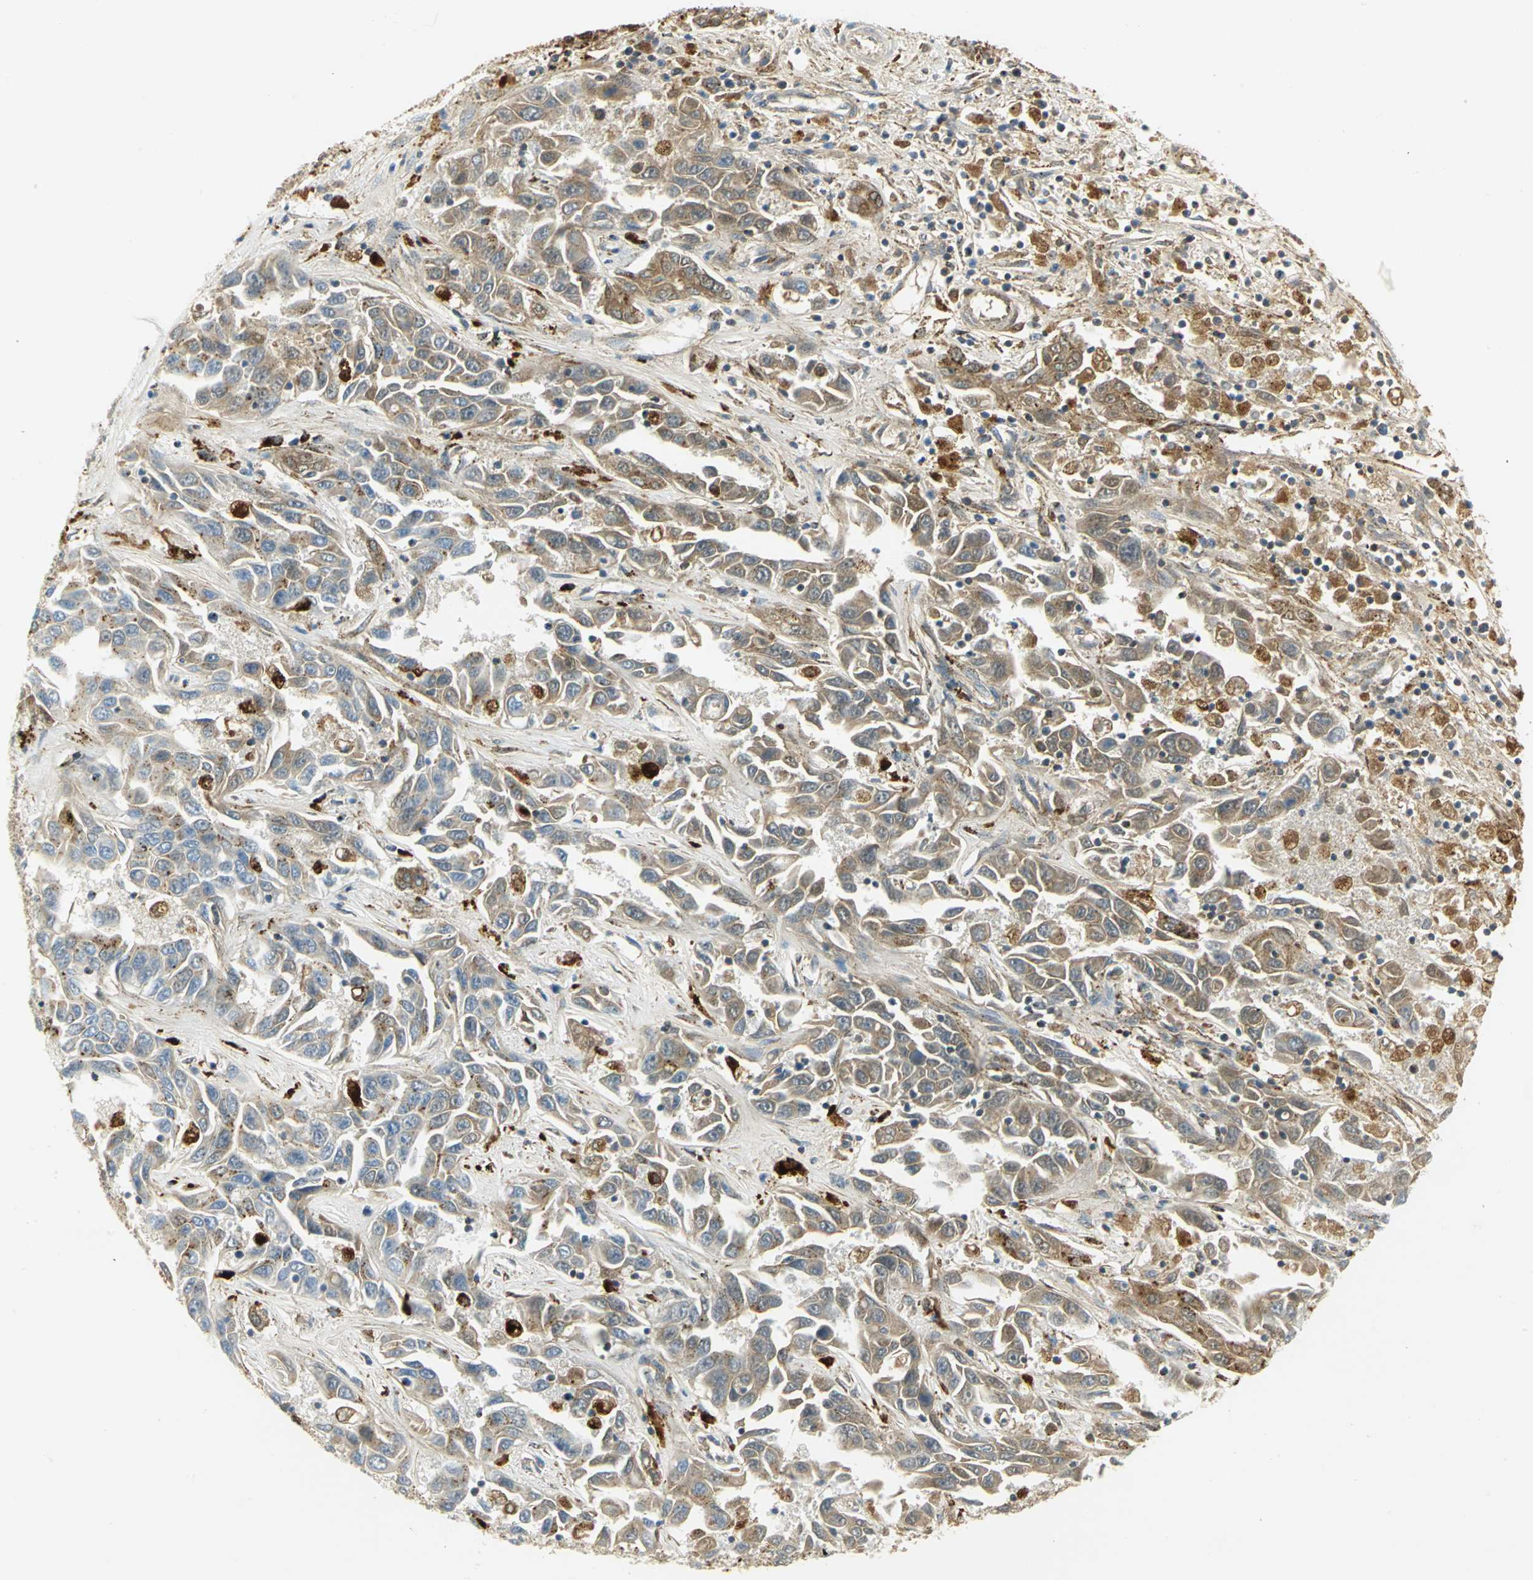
{"staining": {"intensity": "moderate", "quantity": ">75%", "location": "cytoplasmic/membranous"}, "tissue": "liver cancer", "cell_type": "Tumor cells", "image_type": "cancer", "snomed": [{"axis": "morphology", "description": "Cholangiocarcinoma"}, {"axis": "topography", "description": "Liver"}], "caption": "A histopathology image of human liver cancer (cholangiocarcinoma) stained for a protein reveals moderate cytoplasmic/membranous brown staining in tumor cells. The staining was performed using DAB (3,3'-diaminobenzidine) to visualize the protein expression in brown, while the nuclei were stained in blue with hematoxylin (Magnification: 20x).", "gene": "ARSA", "patient": {"sex": "female", "age": 52}}